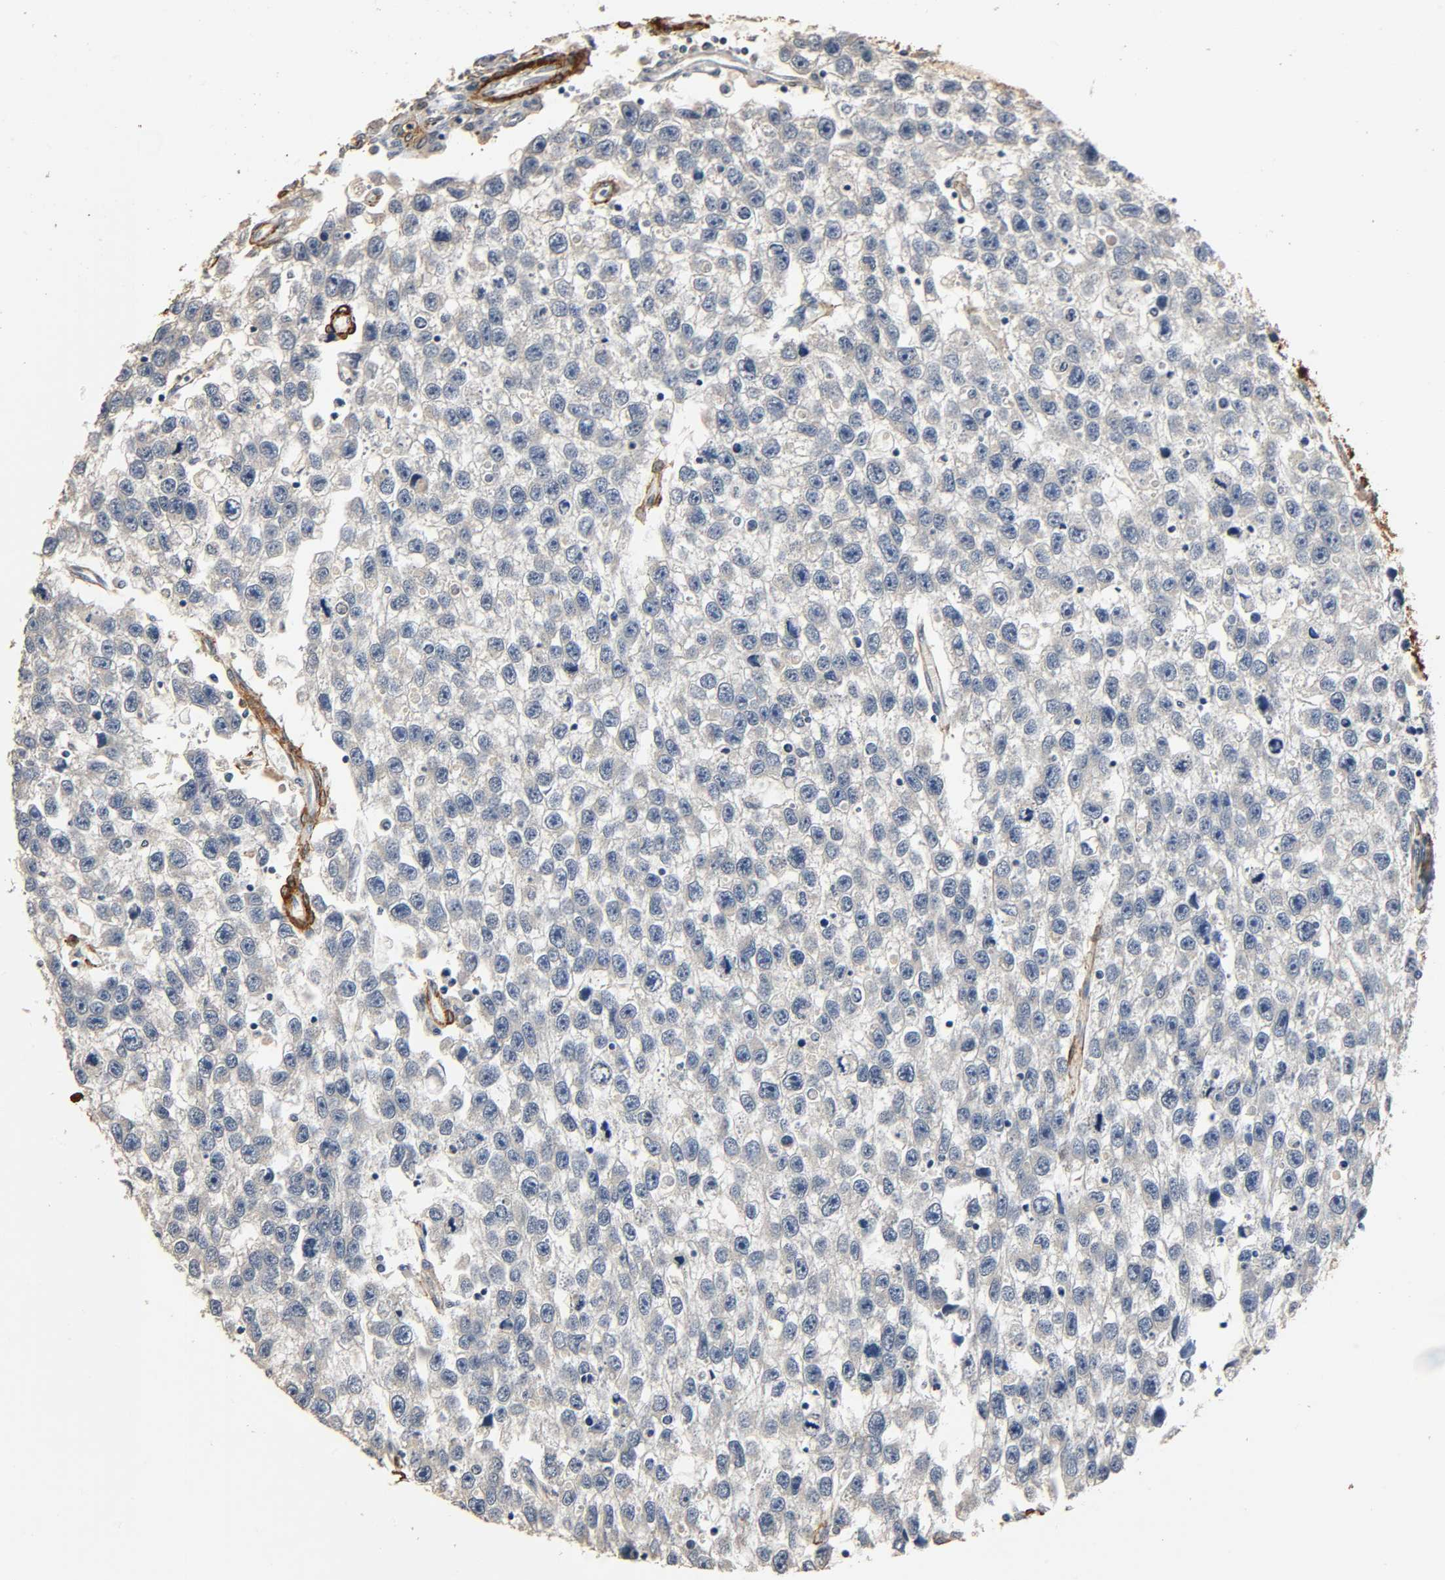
{"staining": {"intensity": "weak", "quantity": ">75%", "location": "cytoplasmic/membranous"}, "tissue": "testis cancer", "cell_type": "Tumor cells", "image_type": "cancer", "snomed": [{"axis": "morphology", "description": "Seminoma, NOS"}, {"axis": "topography", "description": "Testis"}], "caption": "Weak cytoplasmic/membranous protein staining is appreciated in approximately >75% of tumor cells in seminoma (testis). The protein is stained brown, and the nuclei are stained in blue (DAB IHC with brightfield microscopy, high magnification).", "gene": "GSTA3", "patient": {"sex": "male", "age": 33}}